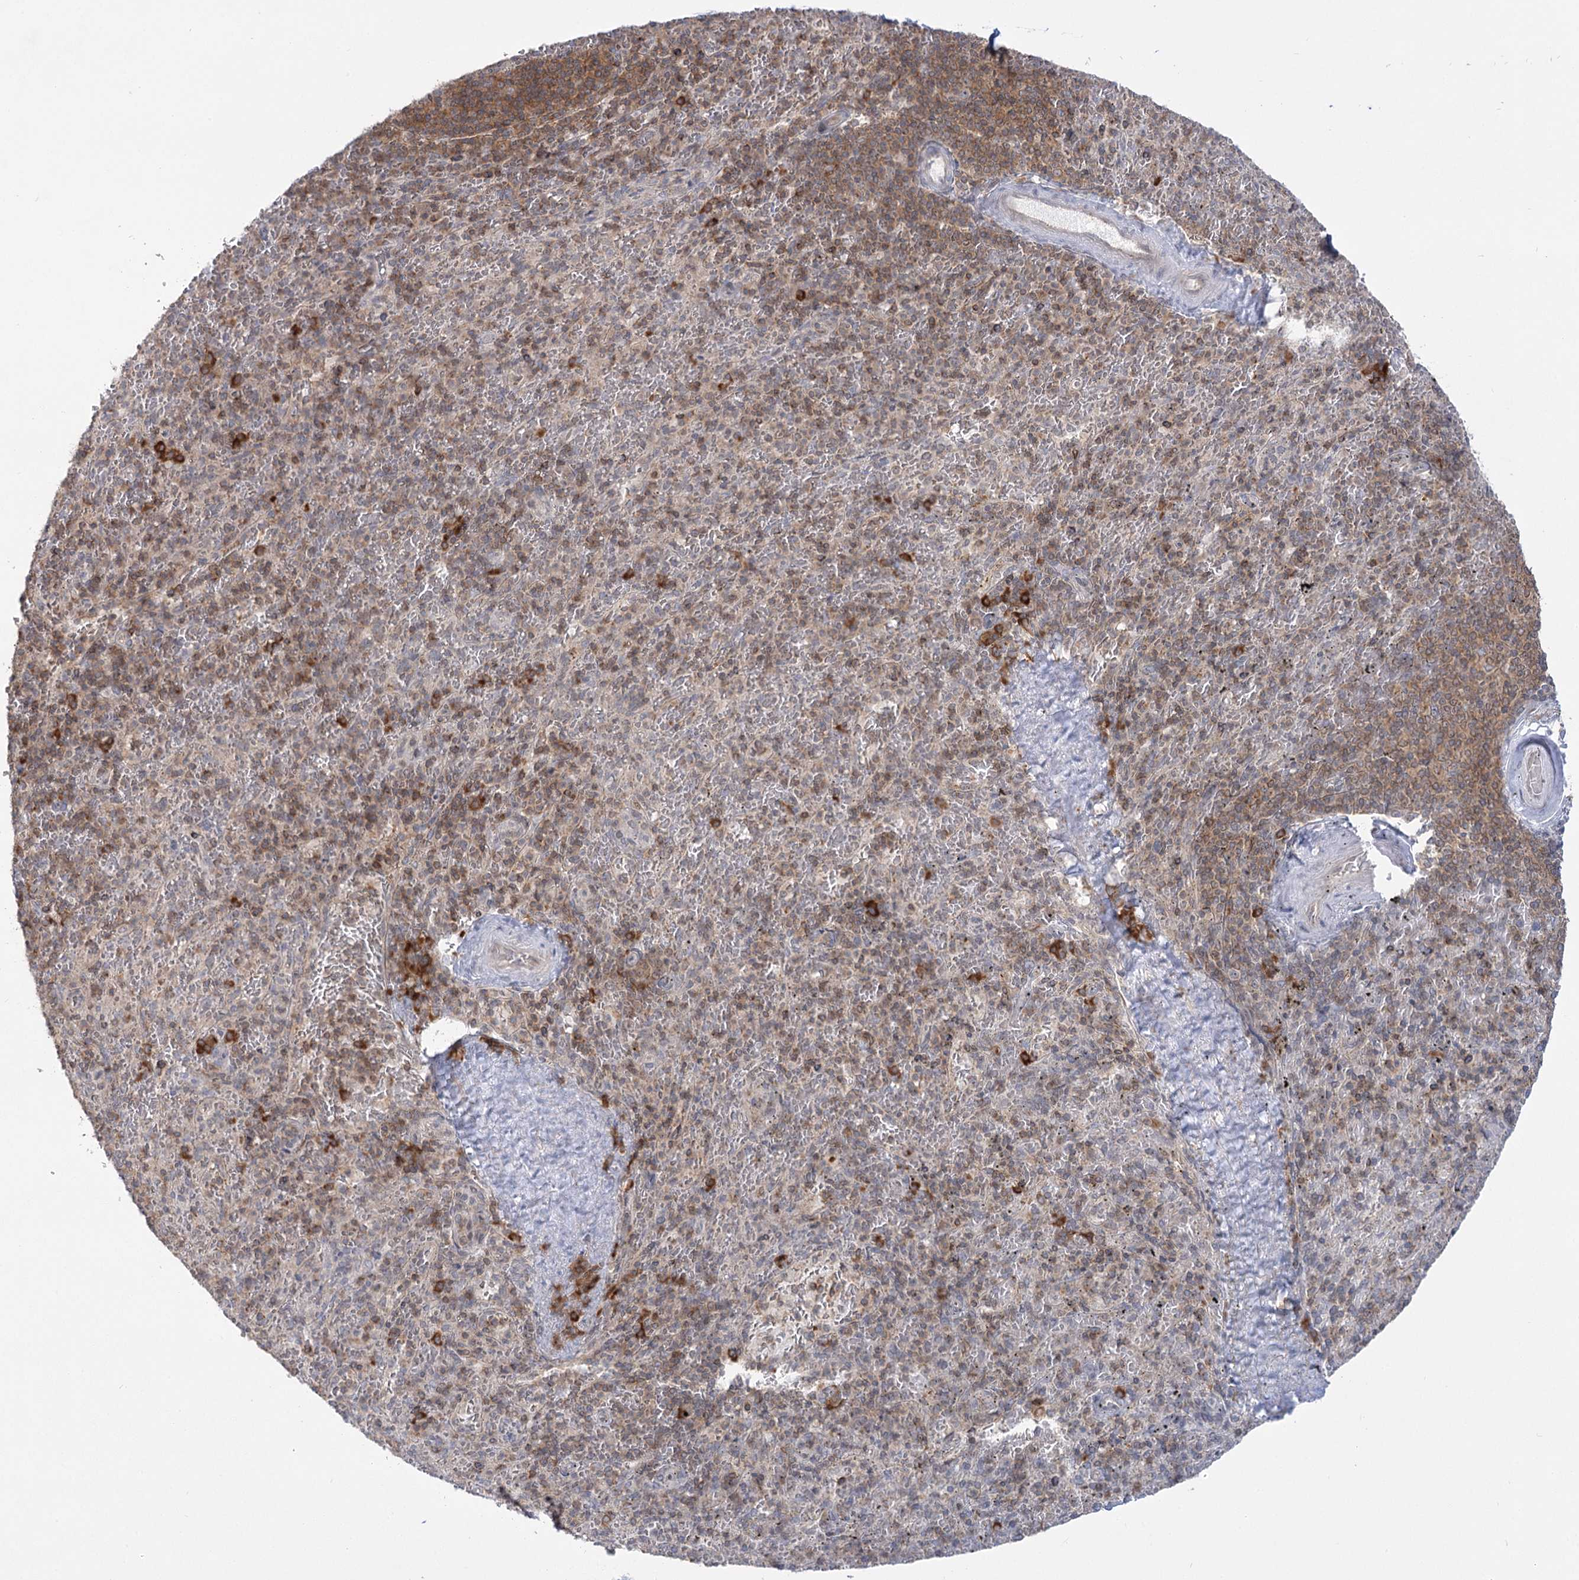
{"staining": {"intensity": "moderate", "quantity": "<25%", "location": "cytoplasmic/membranous"}, "tissue": "spleen", "cell_type": "Cells in red pulp", "image_type": "normal", "snomed": [{"axis": "morphology", "description": "Normal tissue, NOS"}, {"axis": "topography", "description": "Spleen"}], "caption": "Spleen stained with DAB (3,3'-diaminobenzidine) immunohistochemistry shows low levels of moderate cytoplasmic/membranous positivity in approximately <25% of cells in red pulp.", "gene": "SYTL1", "patient": {"sex": "male", "age": 82}}